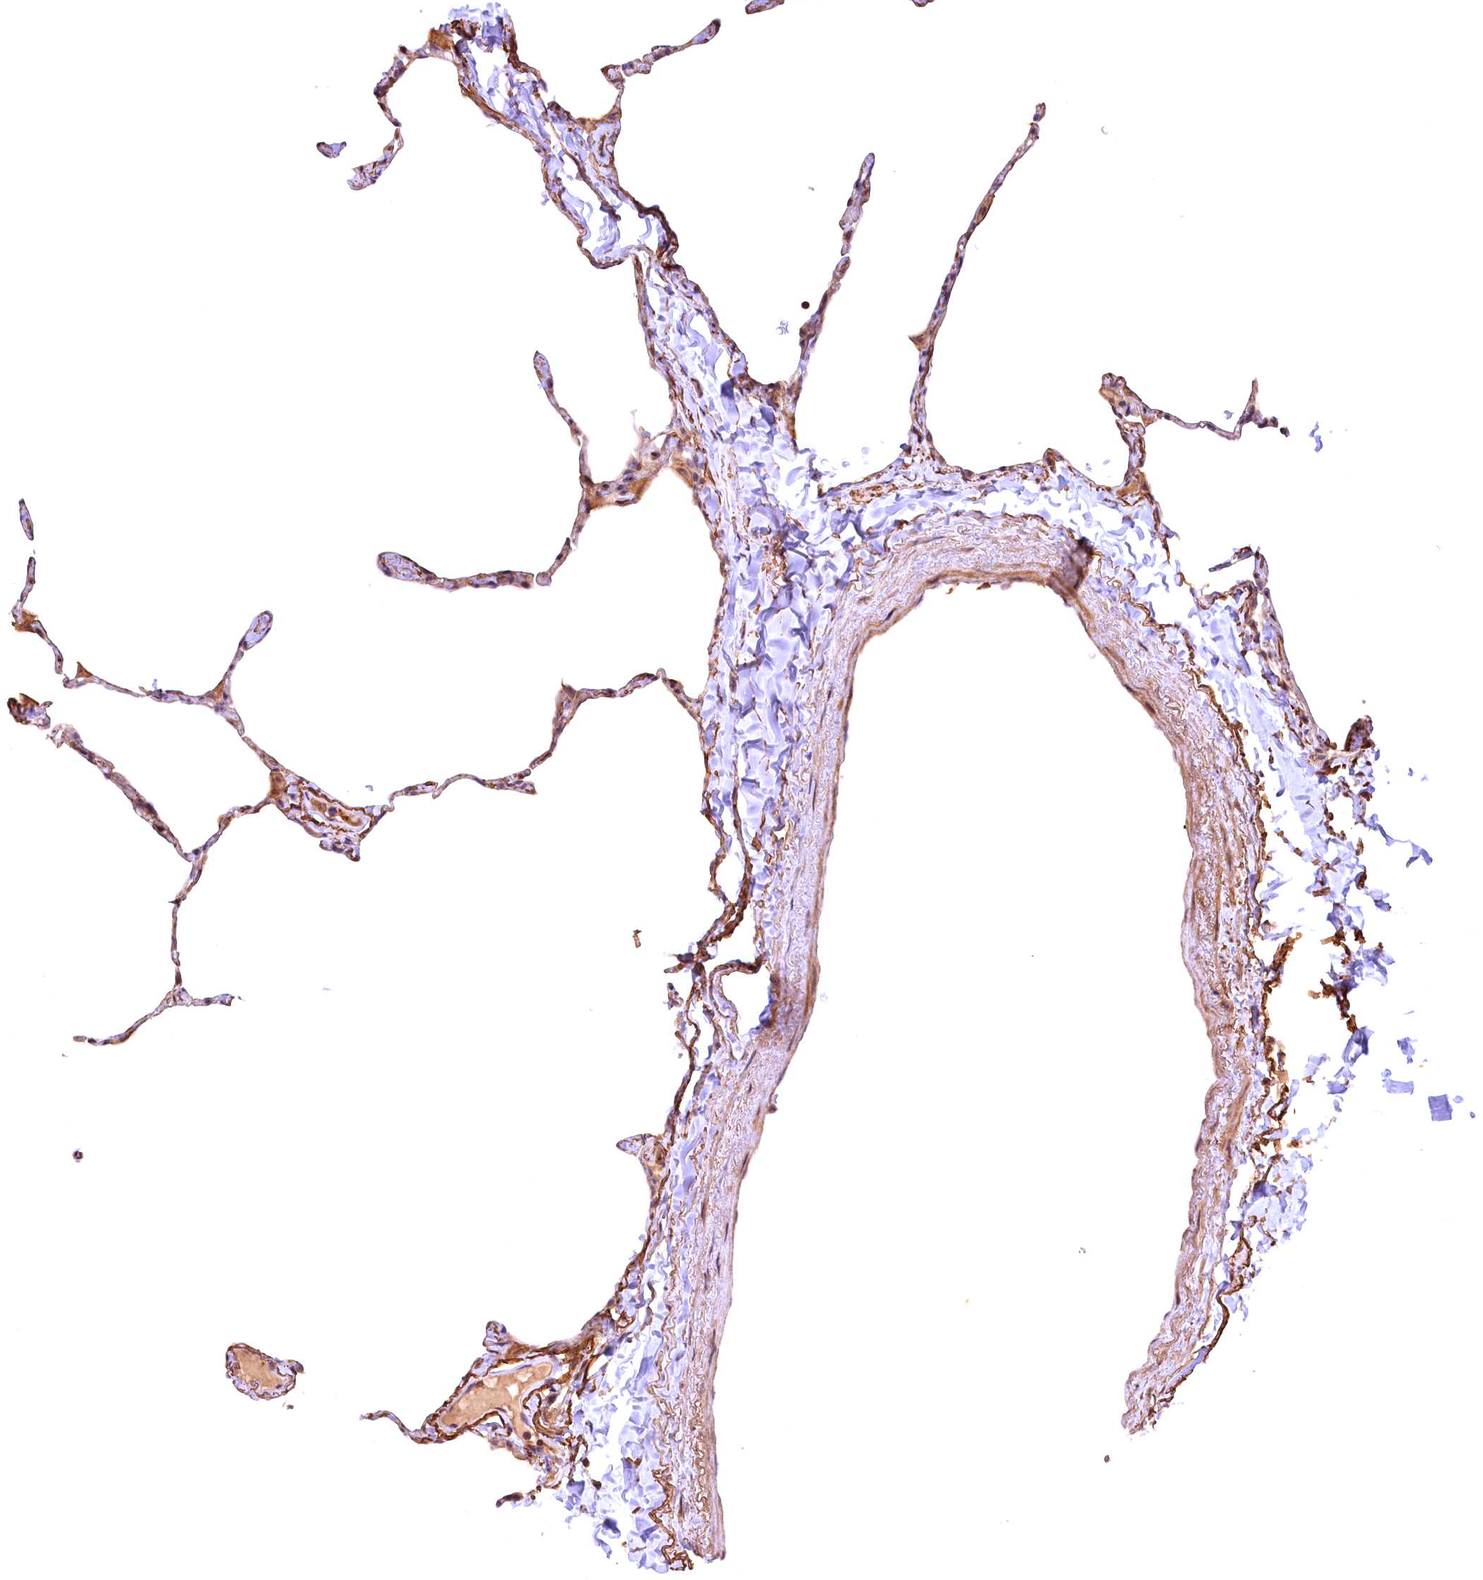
{"staining": {"intensity": "moderate", "quantity": ">75%", "location": "cytoplasmic/membranous"}, "tissue": "lung", "cell_type": "Alveolar cells", "image_type": "normal", "snomed": [{"axis": "morphology", "description": "Normal tissue, NOS"}, {"axis": "topography", "description": "Lung"}], "caption": "The histopathology image displays a brown stain indicating the presence of a protein in the cytoplasmic/membranous of alveolar cells in lung. (DAB IHC, brown staining for protein, blue staining for nuclei).", "gene": "FUZ", "patient": {"sex": "male", "age": 65}}